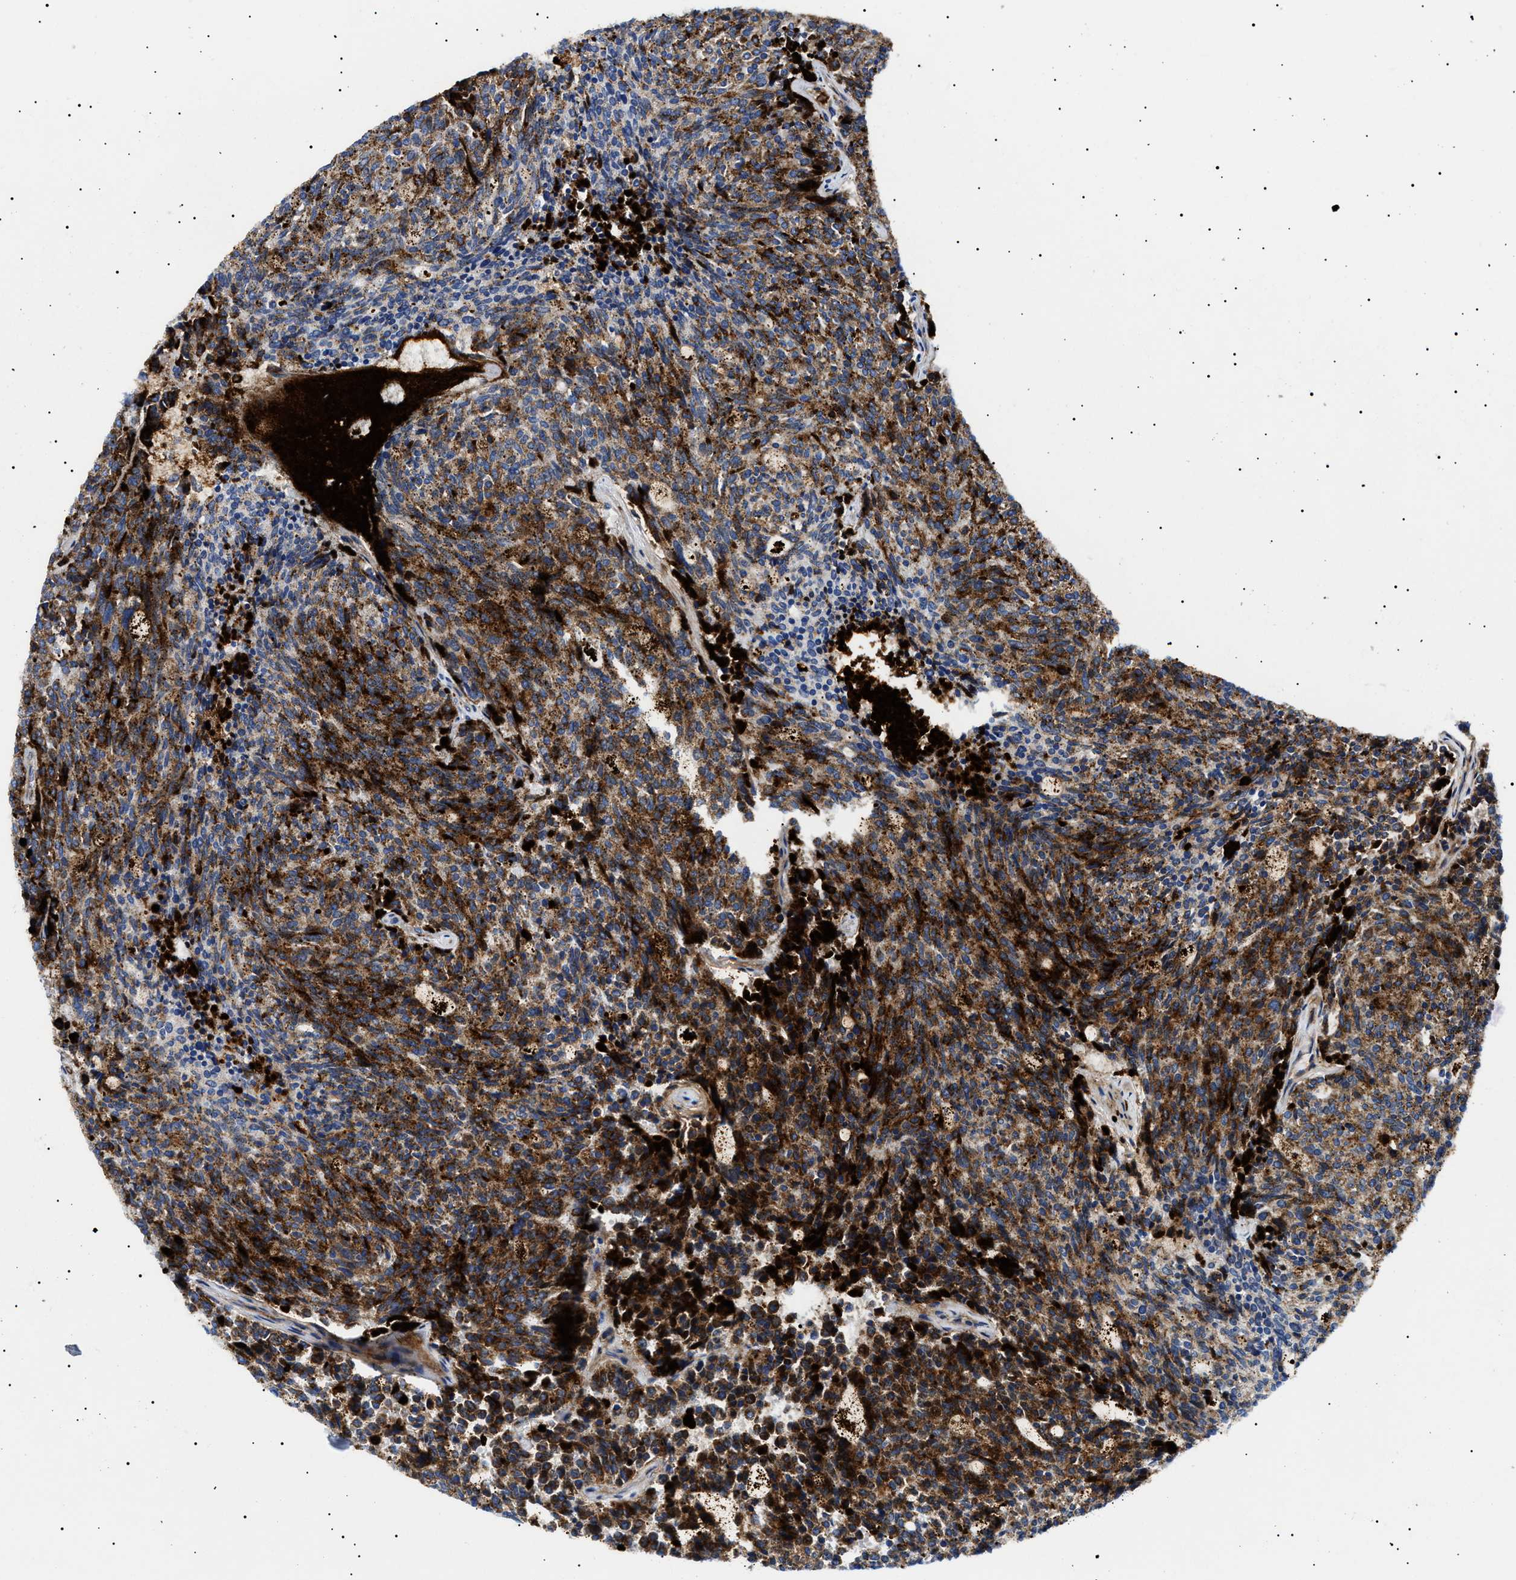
{"staining": {"intensity": "strong", "quantity": ">75%", "location": "cytoplasmic/membranous"}, "tissue": "carcinoid", "cell_type": "Tumor cells", "image_type": "cancer", "snomed": [{"axis": "morphology", "description": "Carcinoid, malignant, NOS"}, {"axis": "topography", "description": "Pancreas"}], "caption": "An image of human carcinoid stained for a protein displays strong cytoplasmic/membranous brown staining in tumor cells. The staining was performed using DAB to visualize the protein expression in brown, while the nuclei were stained in blue with hematoxylin (Magnification: 20x).", "gene": "CHRDL2", "patient": {"sex": "female", "age": 54}}